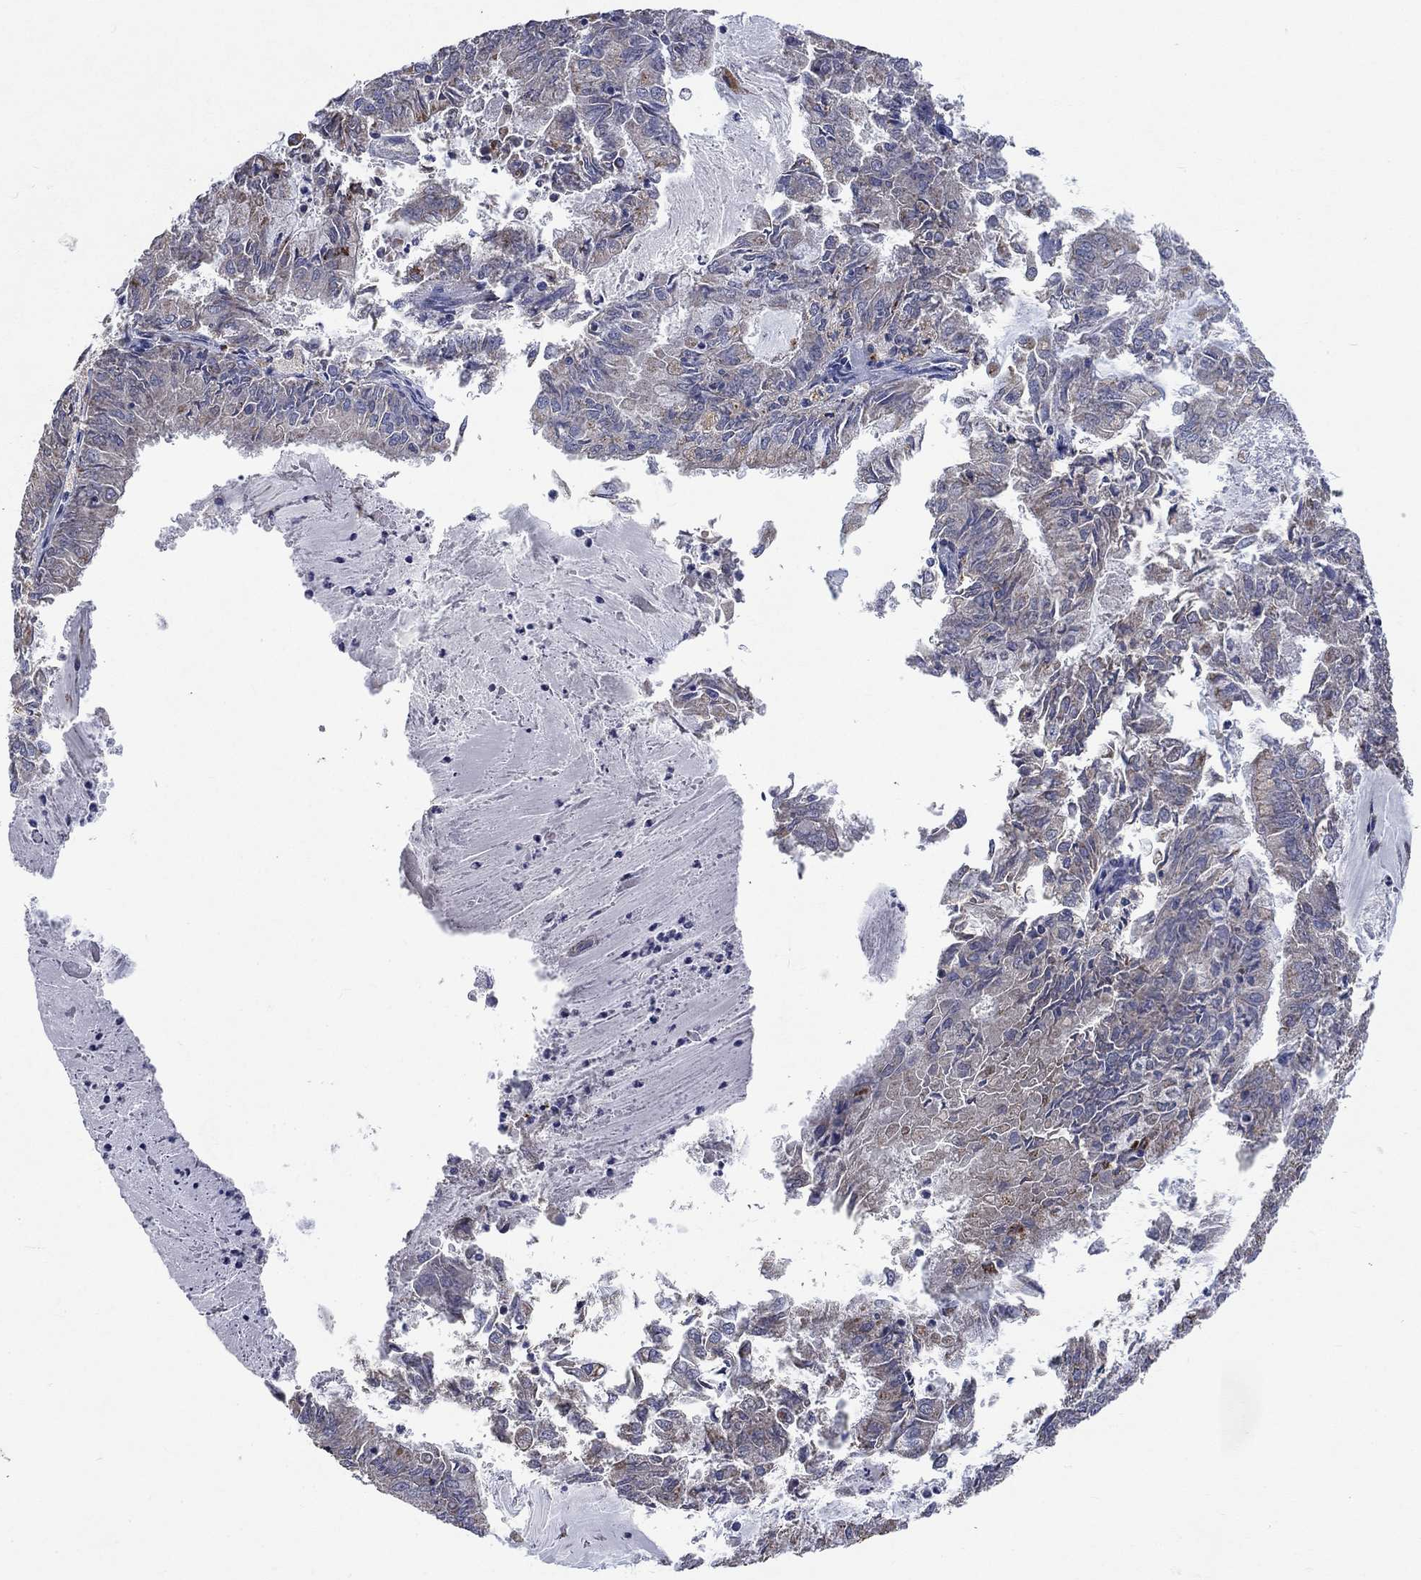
{"staining": {"intensity": "weak", "quantity": "<25%", "location": "cytoplasmic/membranous"}, "tissue": "endometrial cancer", "cell_type": "Tumor cells", "image_type": "cancer", "snomed": [{"axis": "morphology", "description": "Adenocarcinoma, NOS"}, {"axis": "topography", "description": "Endometrium"}], "caption": "Tumor cells are negative for protein expression in human adenocarcinoma (endometrial).", "gene": "UGT8", "patient": {"sex": "female", "age": 57}}